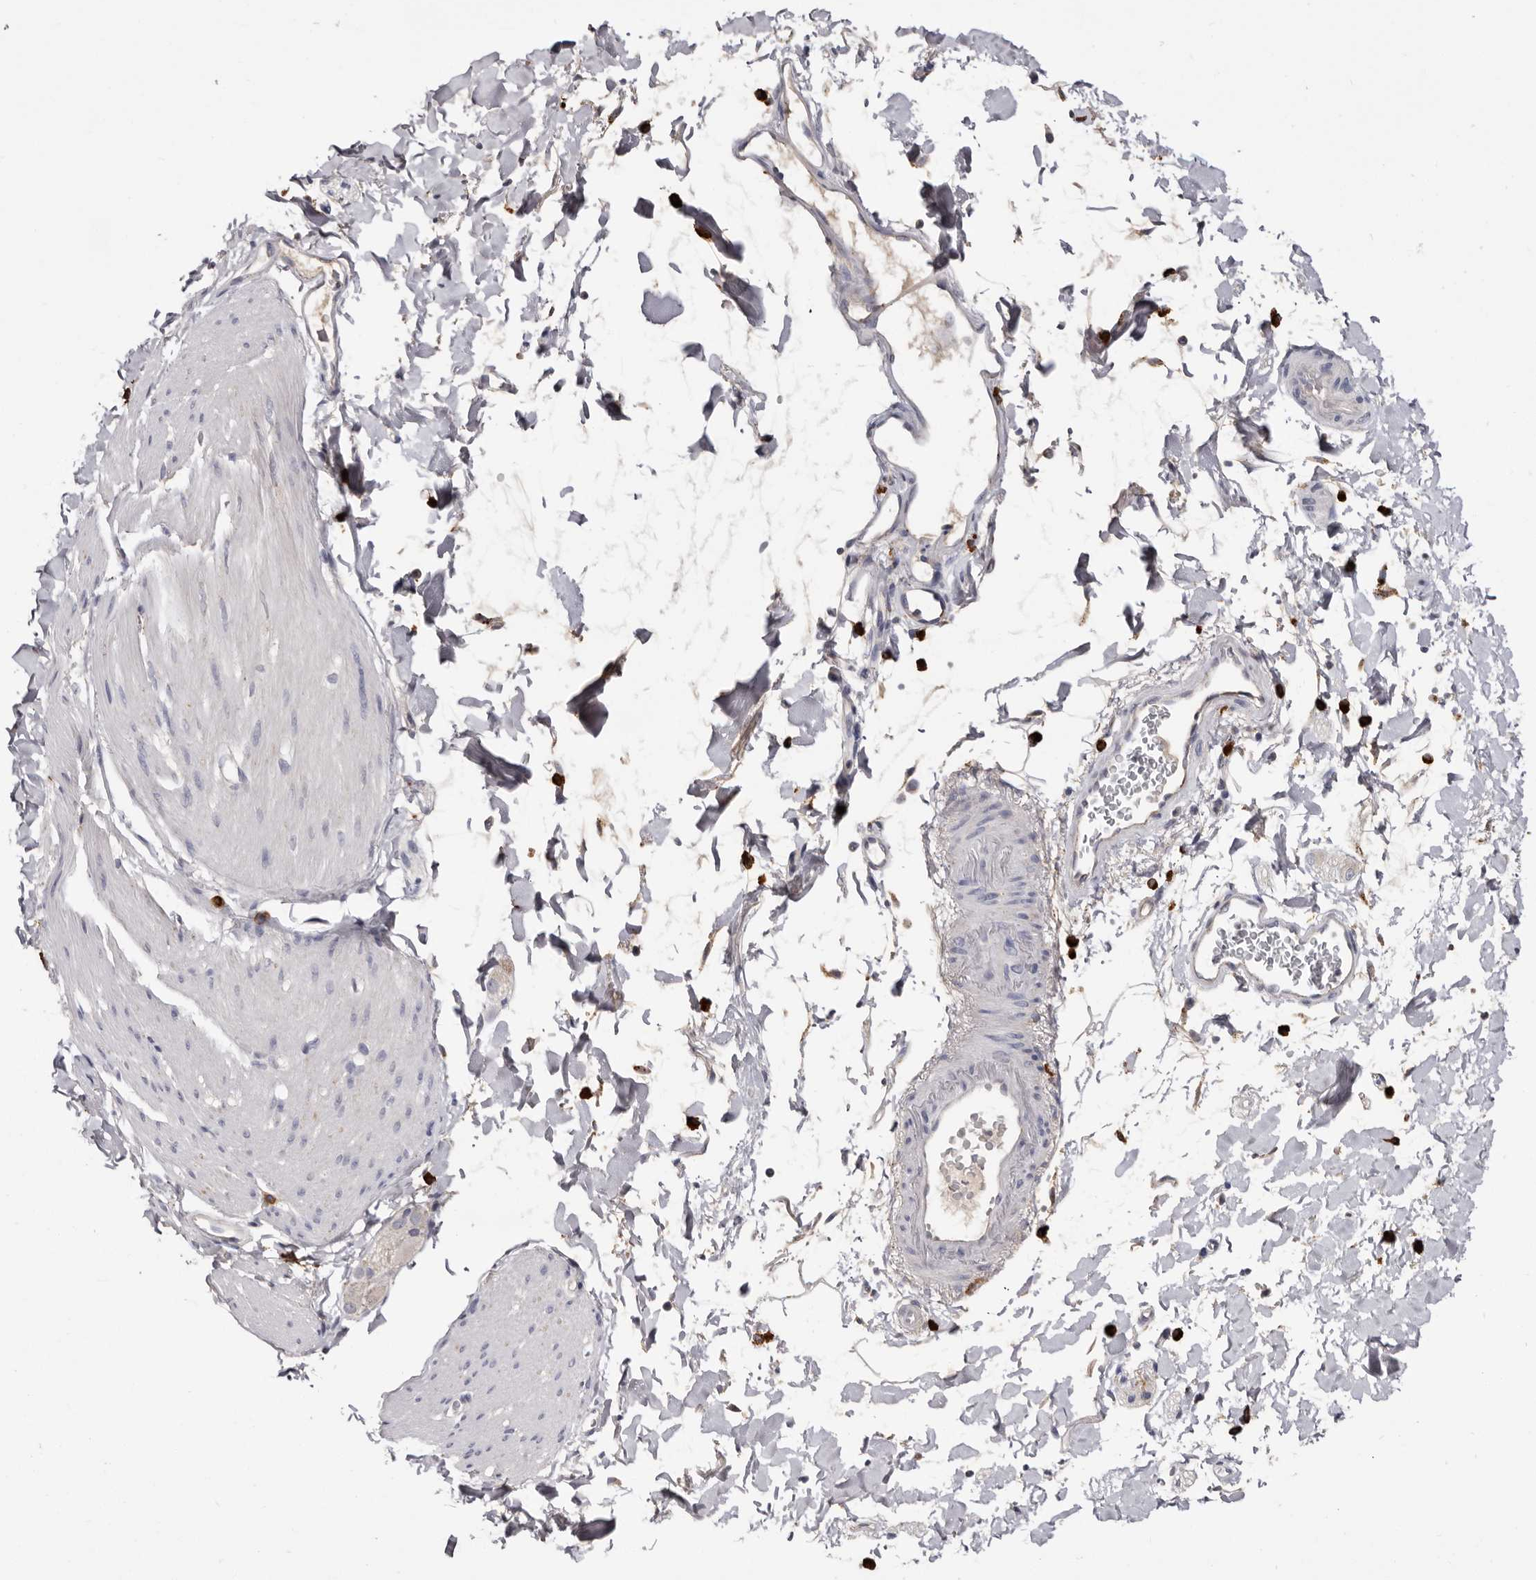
{"staining": {"intensity": "negative", "quantity": "none", "location": "none"}, "tissue": "smooth muscle", "cell_type": "Smooth muscle cells", "image_type": "normal", "snomed": [{"axis": "morphology", "description": "Normal tissue, NOS"}, {"axis": "topography", "description": "Smooth muscle"}, {"axis": "topography", "description": "Small intestine"}], "caption": "An immunohistochemistry histopathology image of normal smooth muscle is shown. There is no staining in smooth muscle cells of smooth muscle. (Brightfield microscopy of DAB immunohistochemistry at high magnification).", "gene": "DAP", "patient": {"sex": "female", "age": 84}}